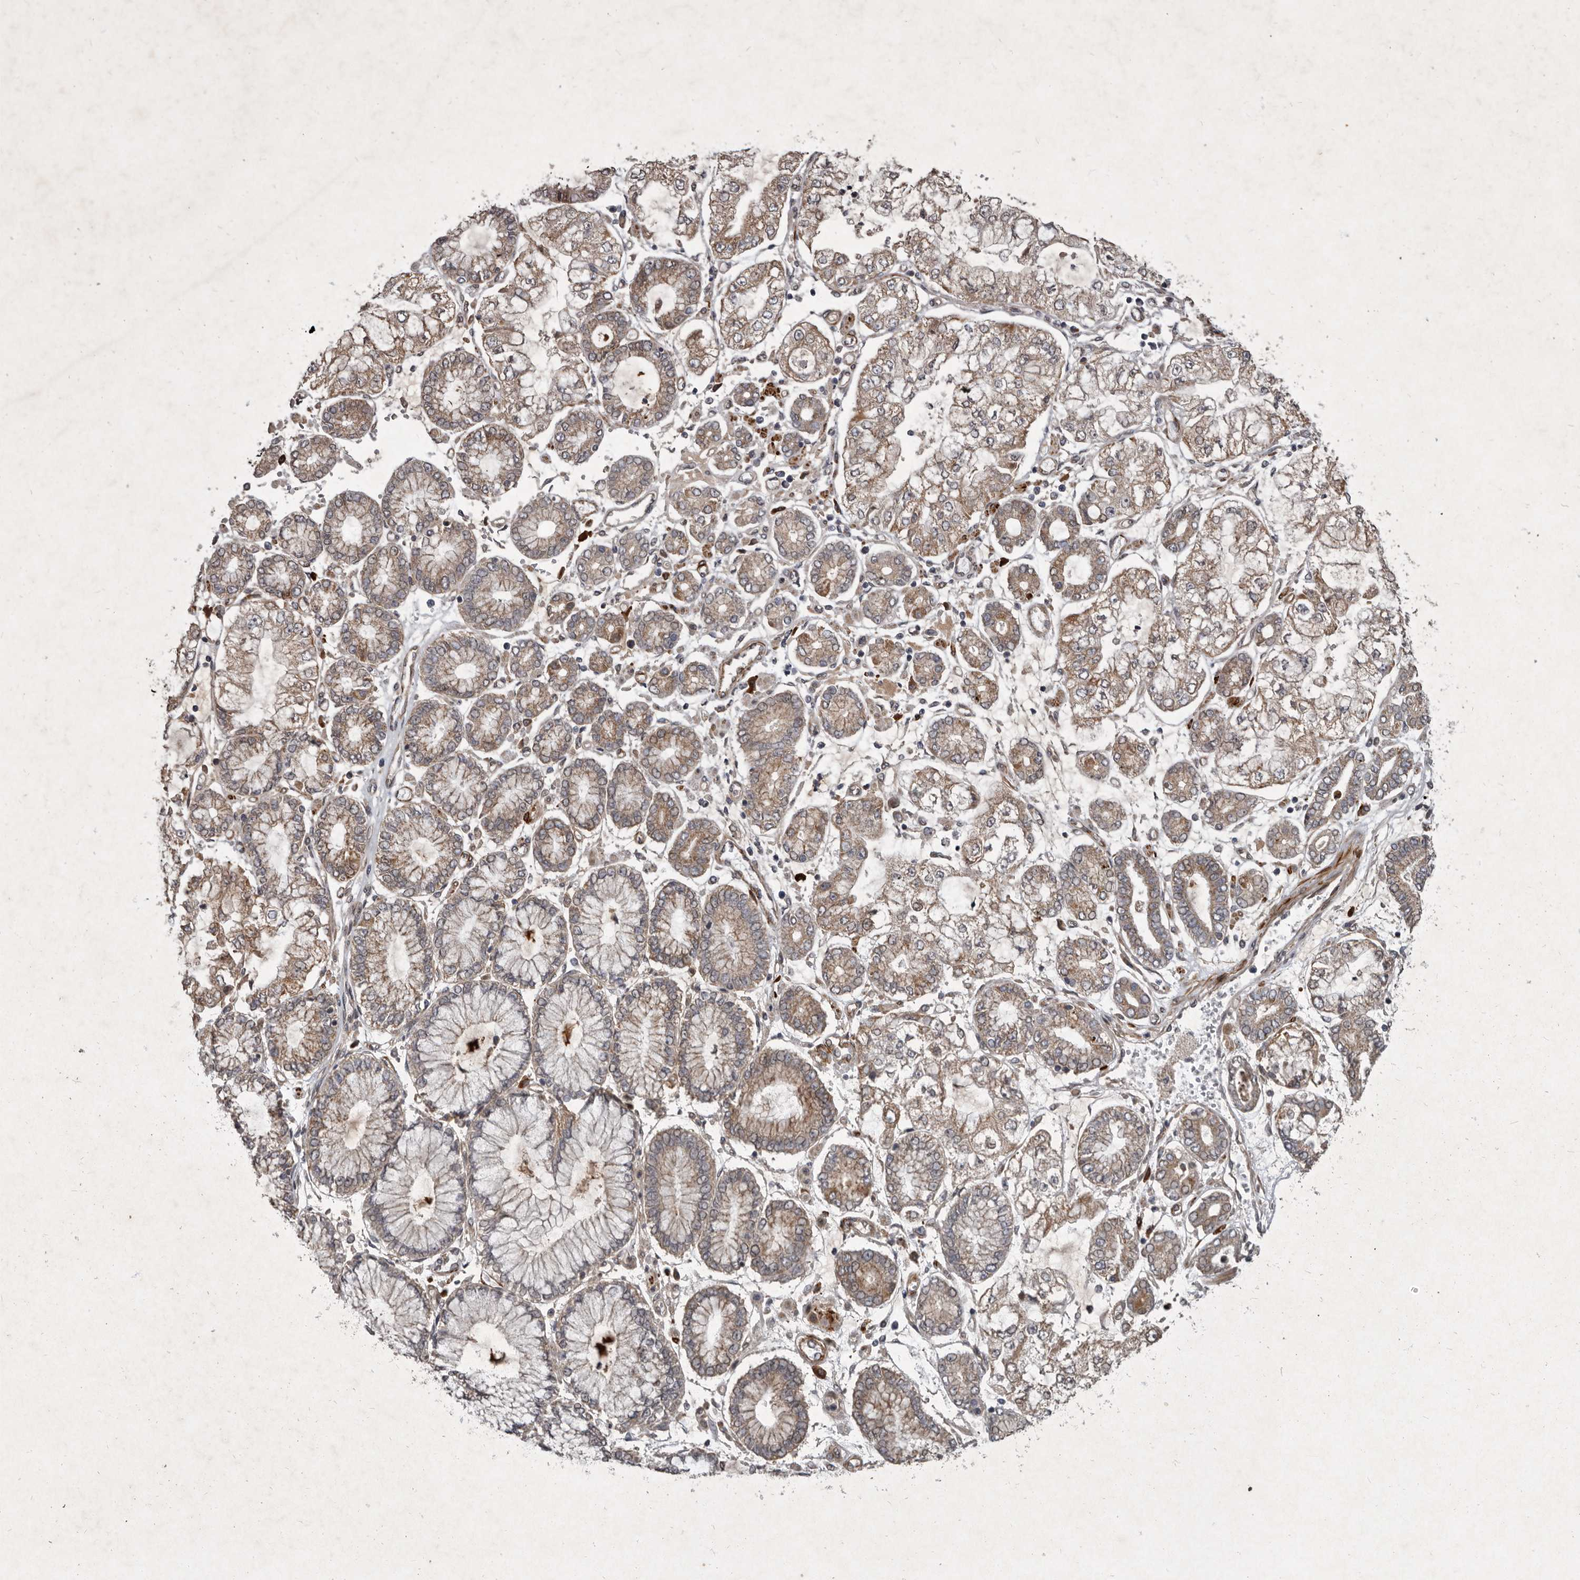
{"staining": {"intensity": "moderate", "quantity": ">75%", "location": "cytoplasmic/membranous"}, "tissue": "stomach cancer", "cell_type": "Tumor cells", "image_type": "cancer", "snomed": [{"axis": "morphology", "description": "Adenocarcinoma, NOS"}, {"axis": "topography", "description": "Stomach"}], "caption": "Tumor cells demonstrate medium levels of moderate cytoplasmic/membranous staining in approximately >75% of cells in human adenocarcinoma (stomach). Ihc stains the protein in brown and the nuclei are stained blue.", "gene": "MRPS15", "patient": {"sex": "male", "age": 76}}